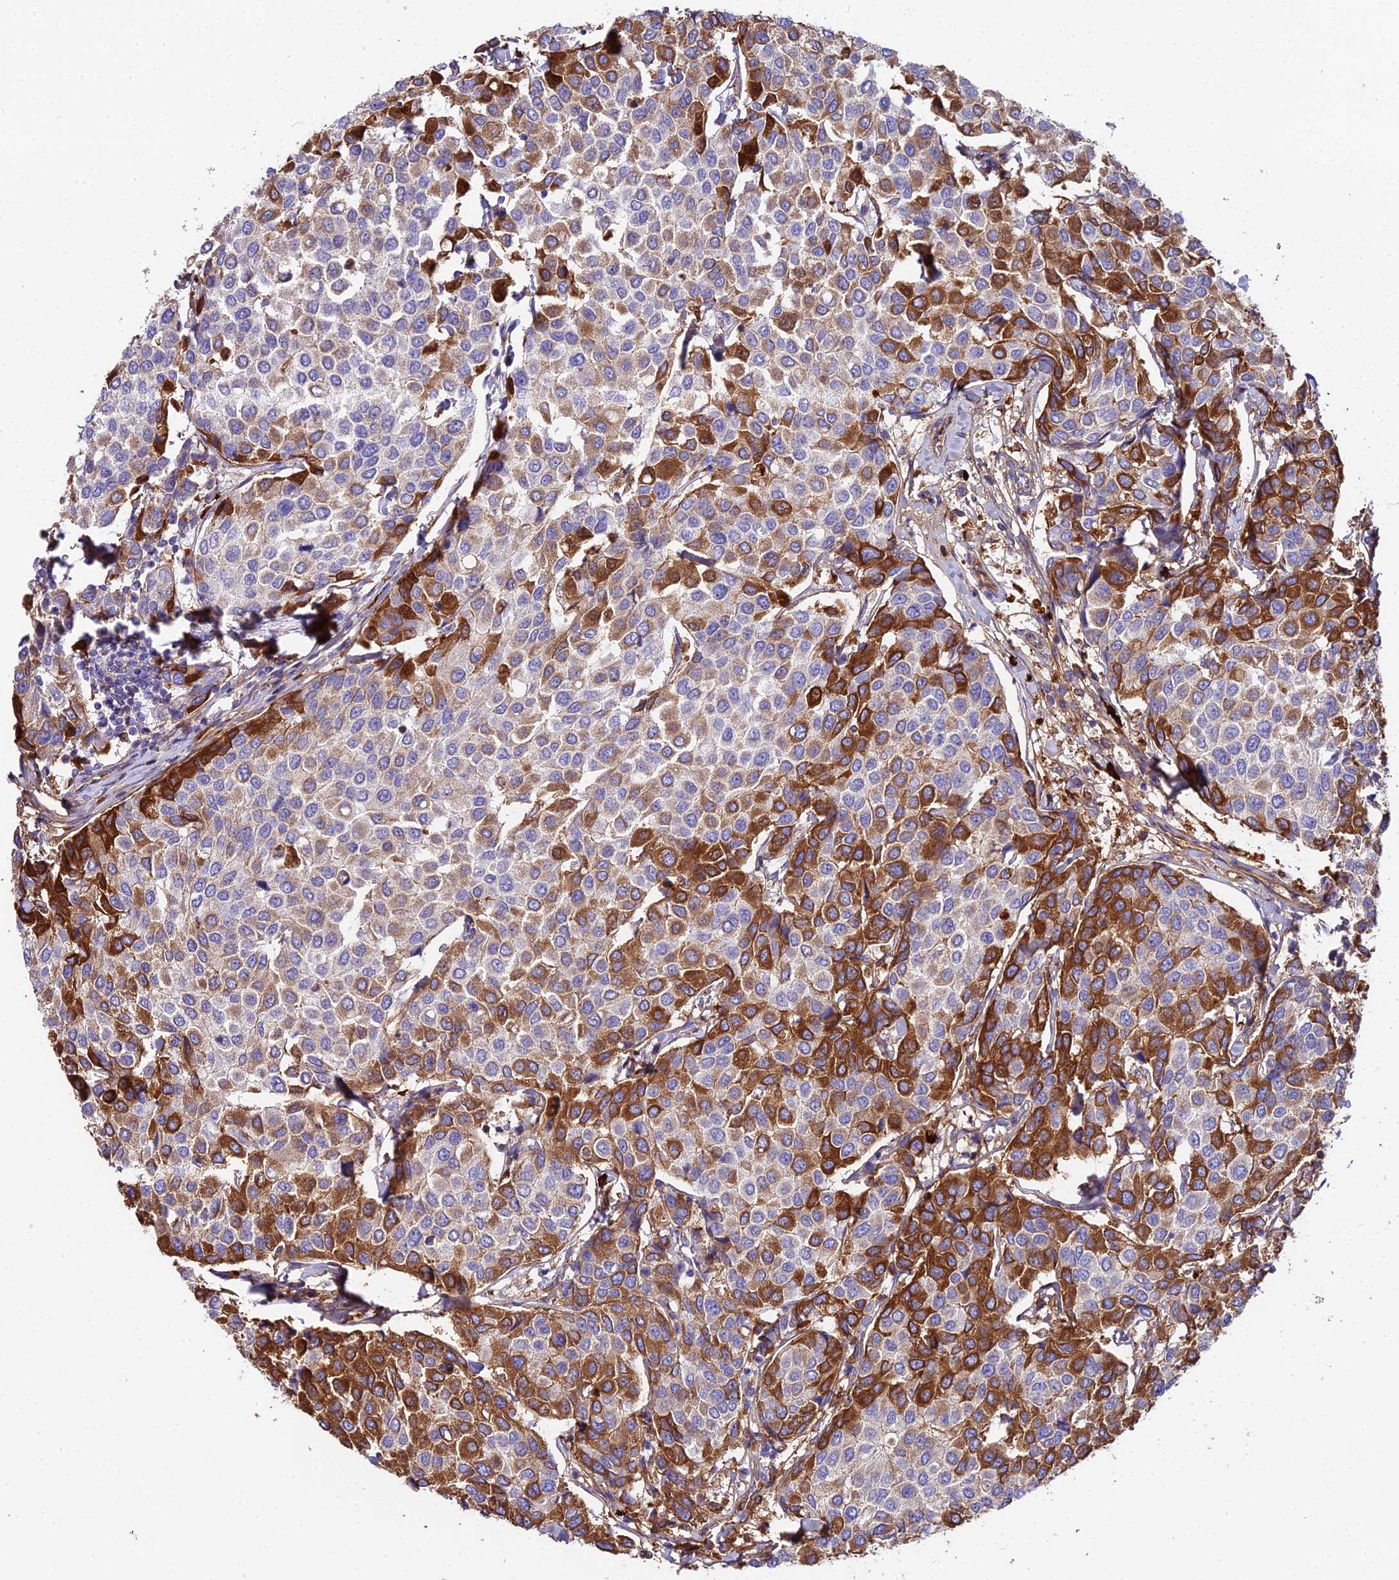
{"staining": {"intensity": "strong", "quantity": "25%-75%", "location": "cytoplasmic/membranous"}, "tissue": "breast cancer", "cell_type": "Tumor cells", "image_type": "cancer", "snomed": [{"axis": "morphology", "description": "Duct carcinoma"}, {"axis": "topography", "description": "Breast"}], "caption": "An immunohistochemistry histopathology image of tumor tissue is shown. Protein staining in brown highlights strong cytoplasmic/membranous positivity in invasive ductal carcinoma (breast) within tumor cells.", "gene": "BEX4", "patient": {"sex": "female", "age": 55}}